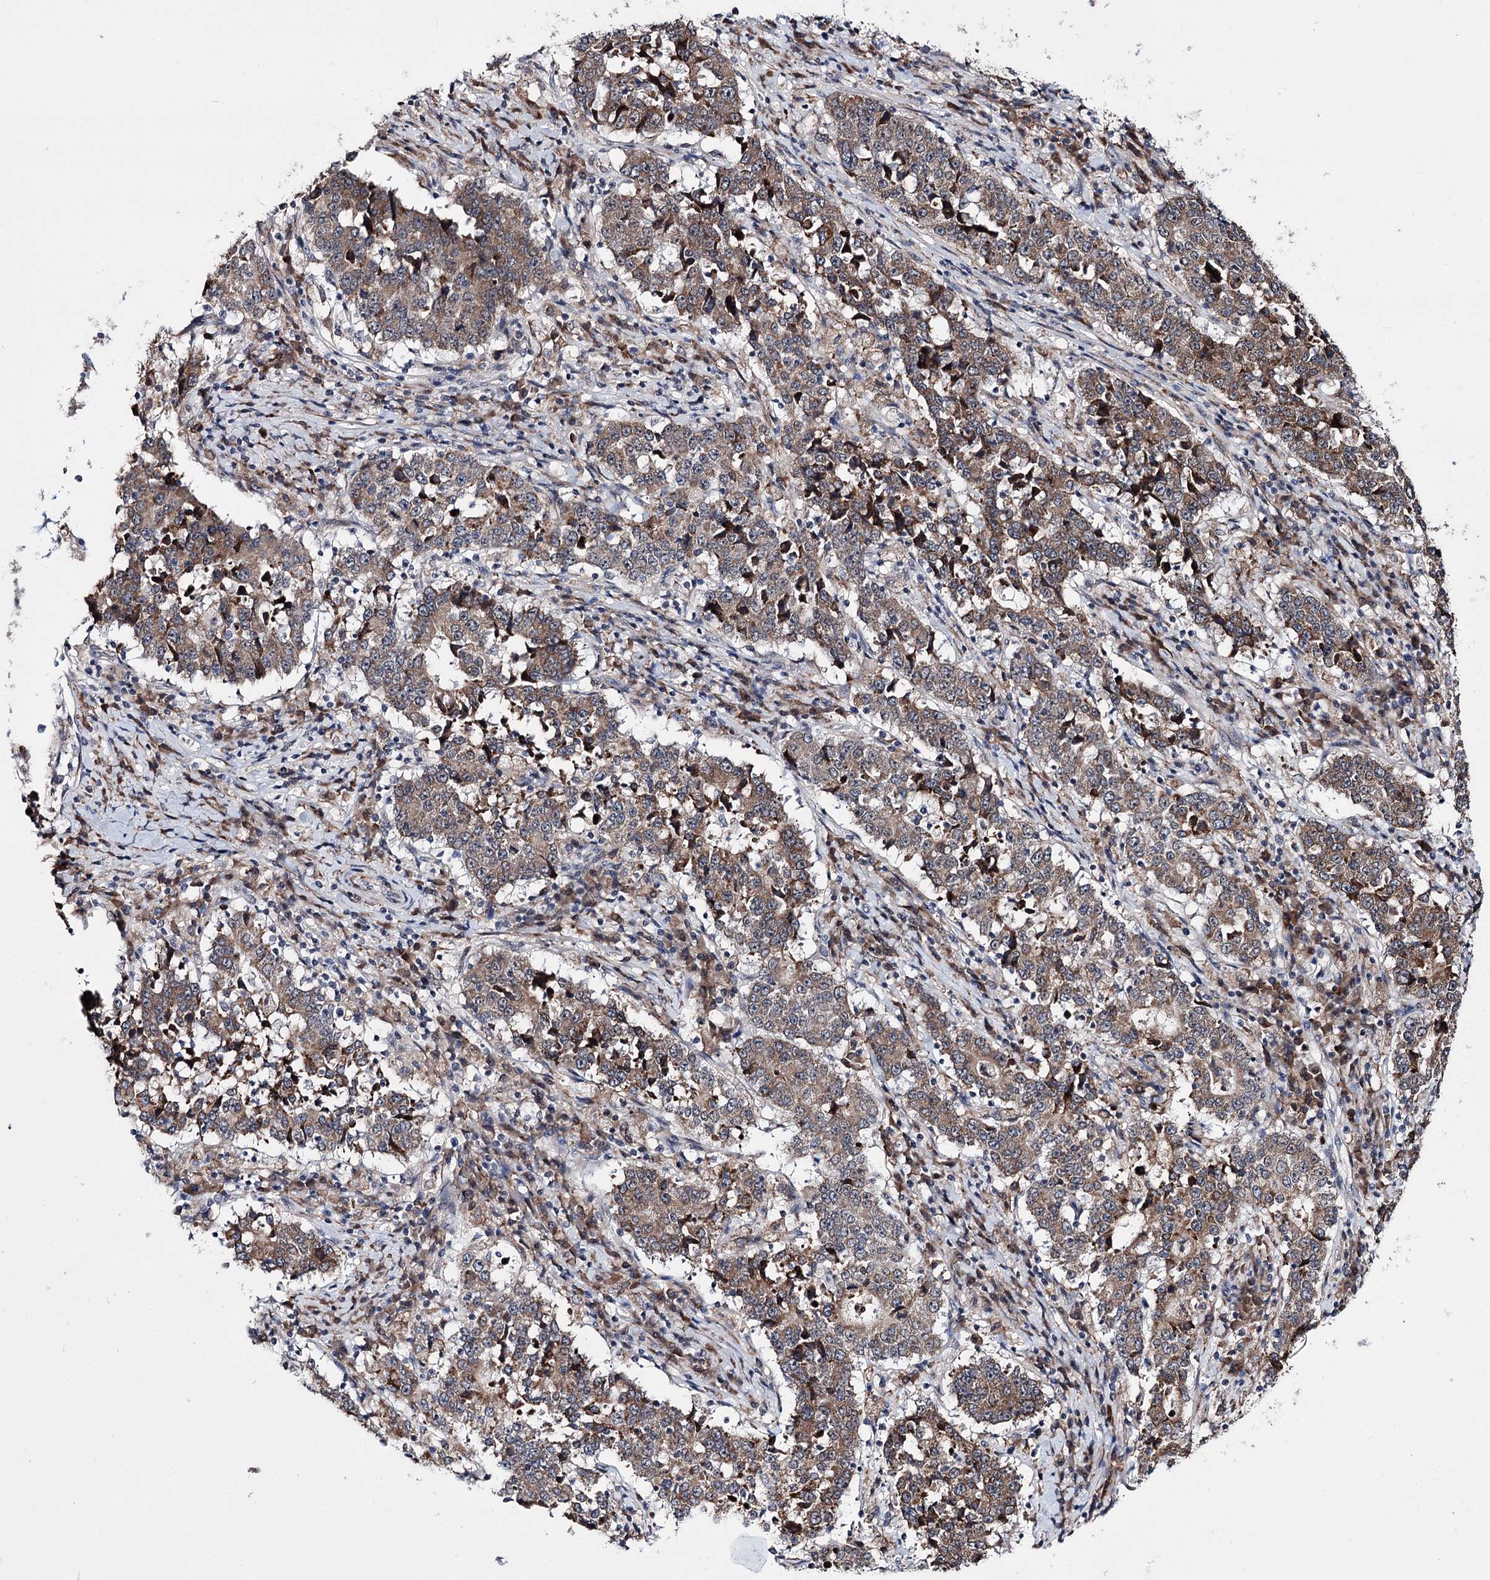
{"staining": {"intensity": "weak", "quantity": "<25%", "location": "cytoplasmic/membranous"}, "tissue": "stomach cancer", "cell_type": "Tumor cells", "image_type": "cancer", "snomed": [{"axis": "morphology", "description": "Adenocarcinoma, NOS"}, {"axis": "topography", "description": "Stomach"}], "caption": "The histopathology image reveals no staining of tumor cells in stomach cancer (adenocarcinoma). (Brightfield microscopy of DAB immunohistochemistry (IHC) at high magnification).", "gene": "PPRC1", "patient": {"sex": "male", "age": 59}}